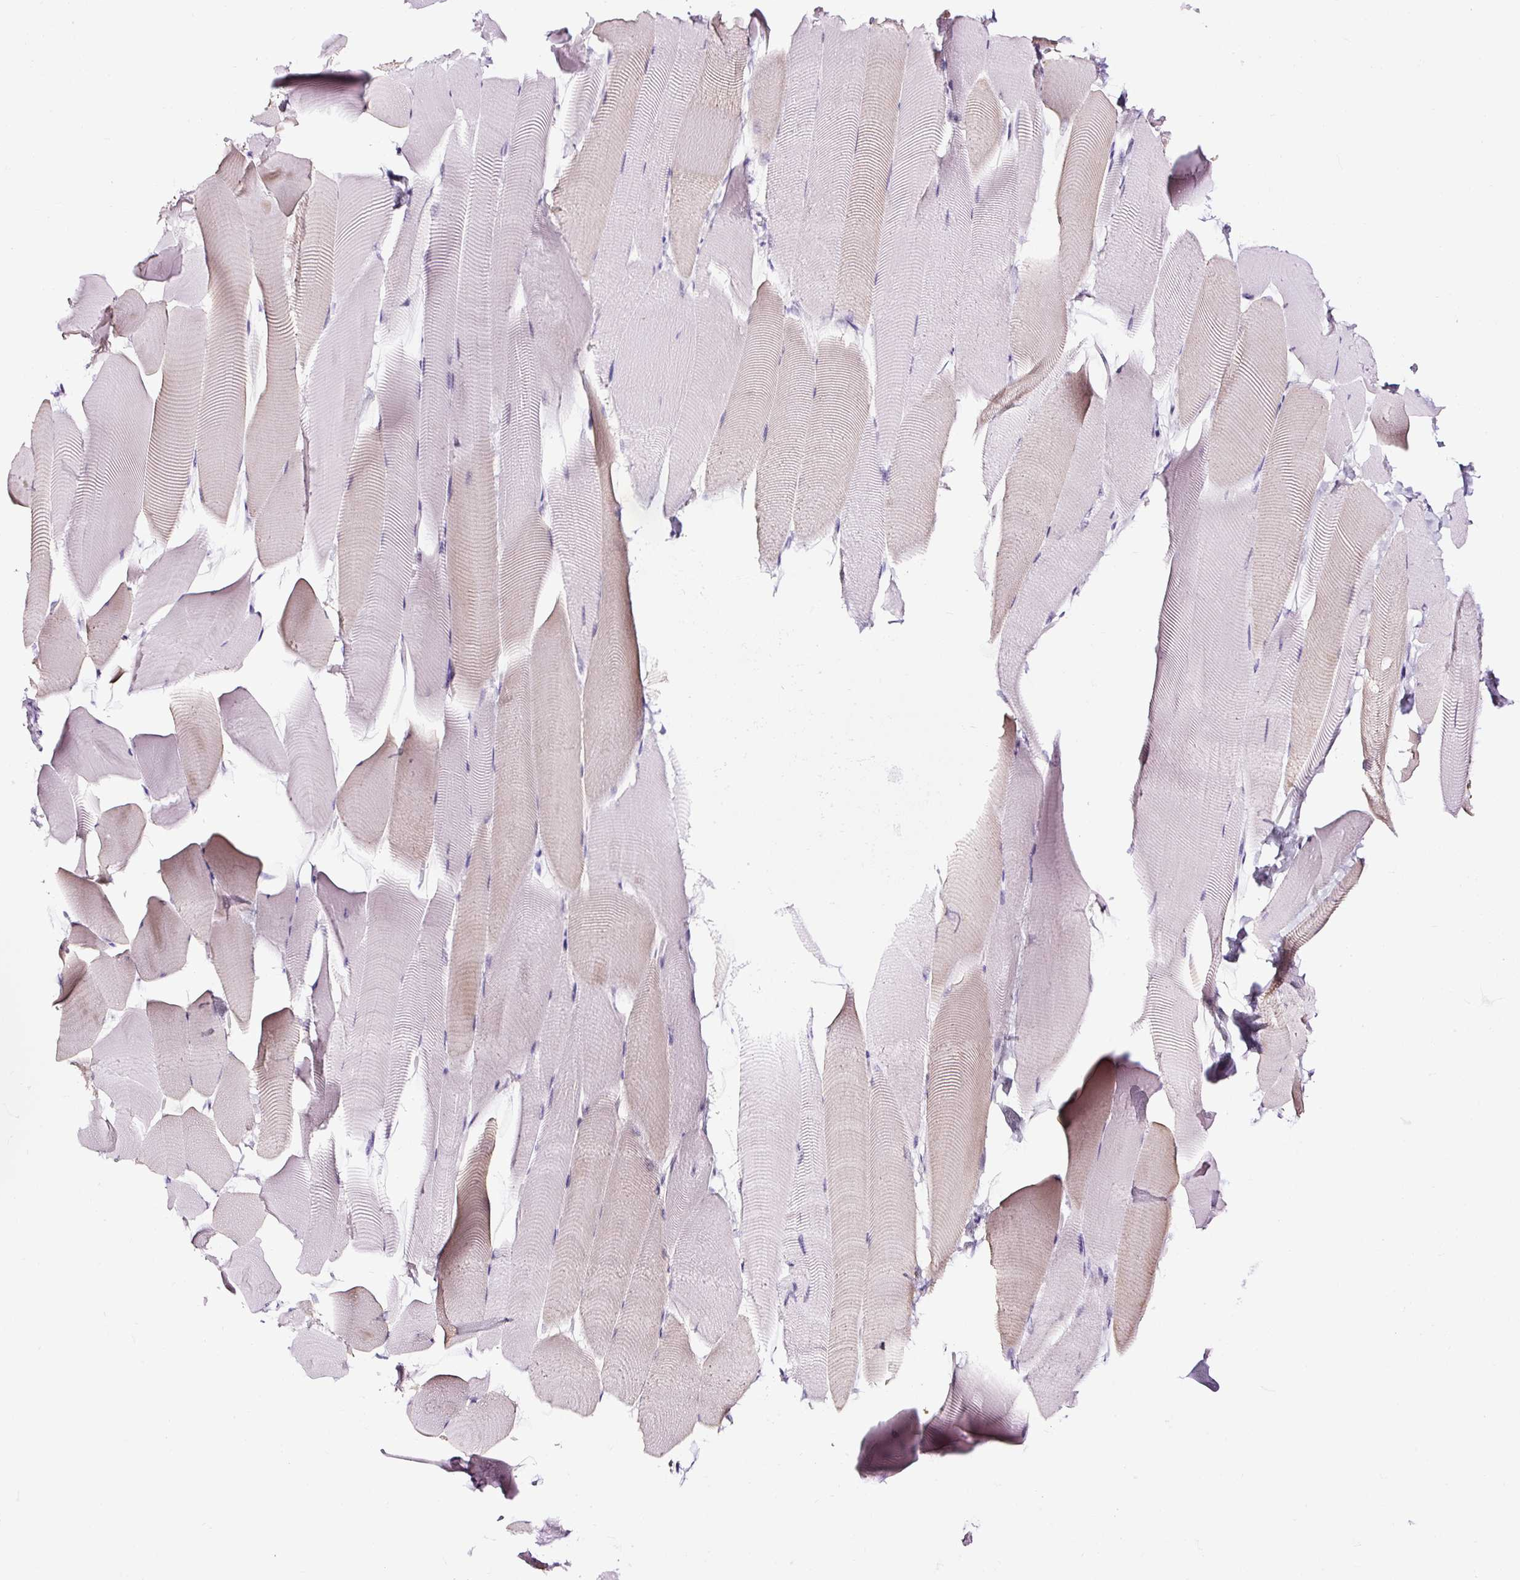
{"staining": {"intensity": "negative", "quantity": "none", "location": "none"}, "tissue": "skeletal muscle", "cell_type": "Myocytes", "image_type": "normal", "snomed": [{"axis": "morphology", "description": "Normal tissue, NOS"}, {"axis": "topography", "description": "Skeletal muscle"}], "caption": "Immunohistochemical staining of benign skeletal muscle demonstrates no significant staining in myocytes. The staining is performed using DAB (3,3'-diaminobenzidine) brown chromogen with nuclei counter-stained in using hematoxylin.", "gene": "NPHS2", "patient": {"sex": "male", "age": 25}}